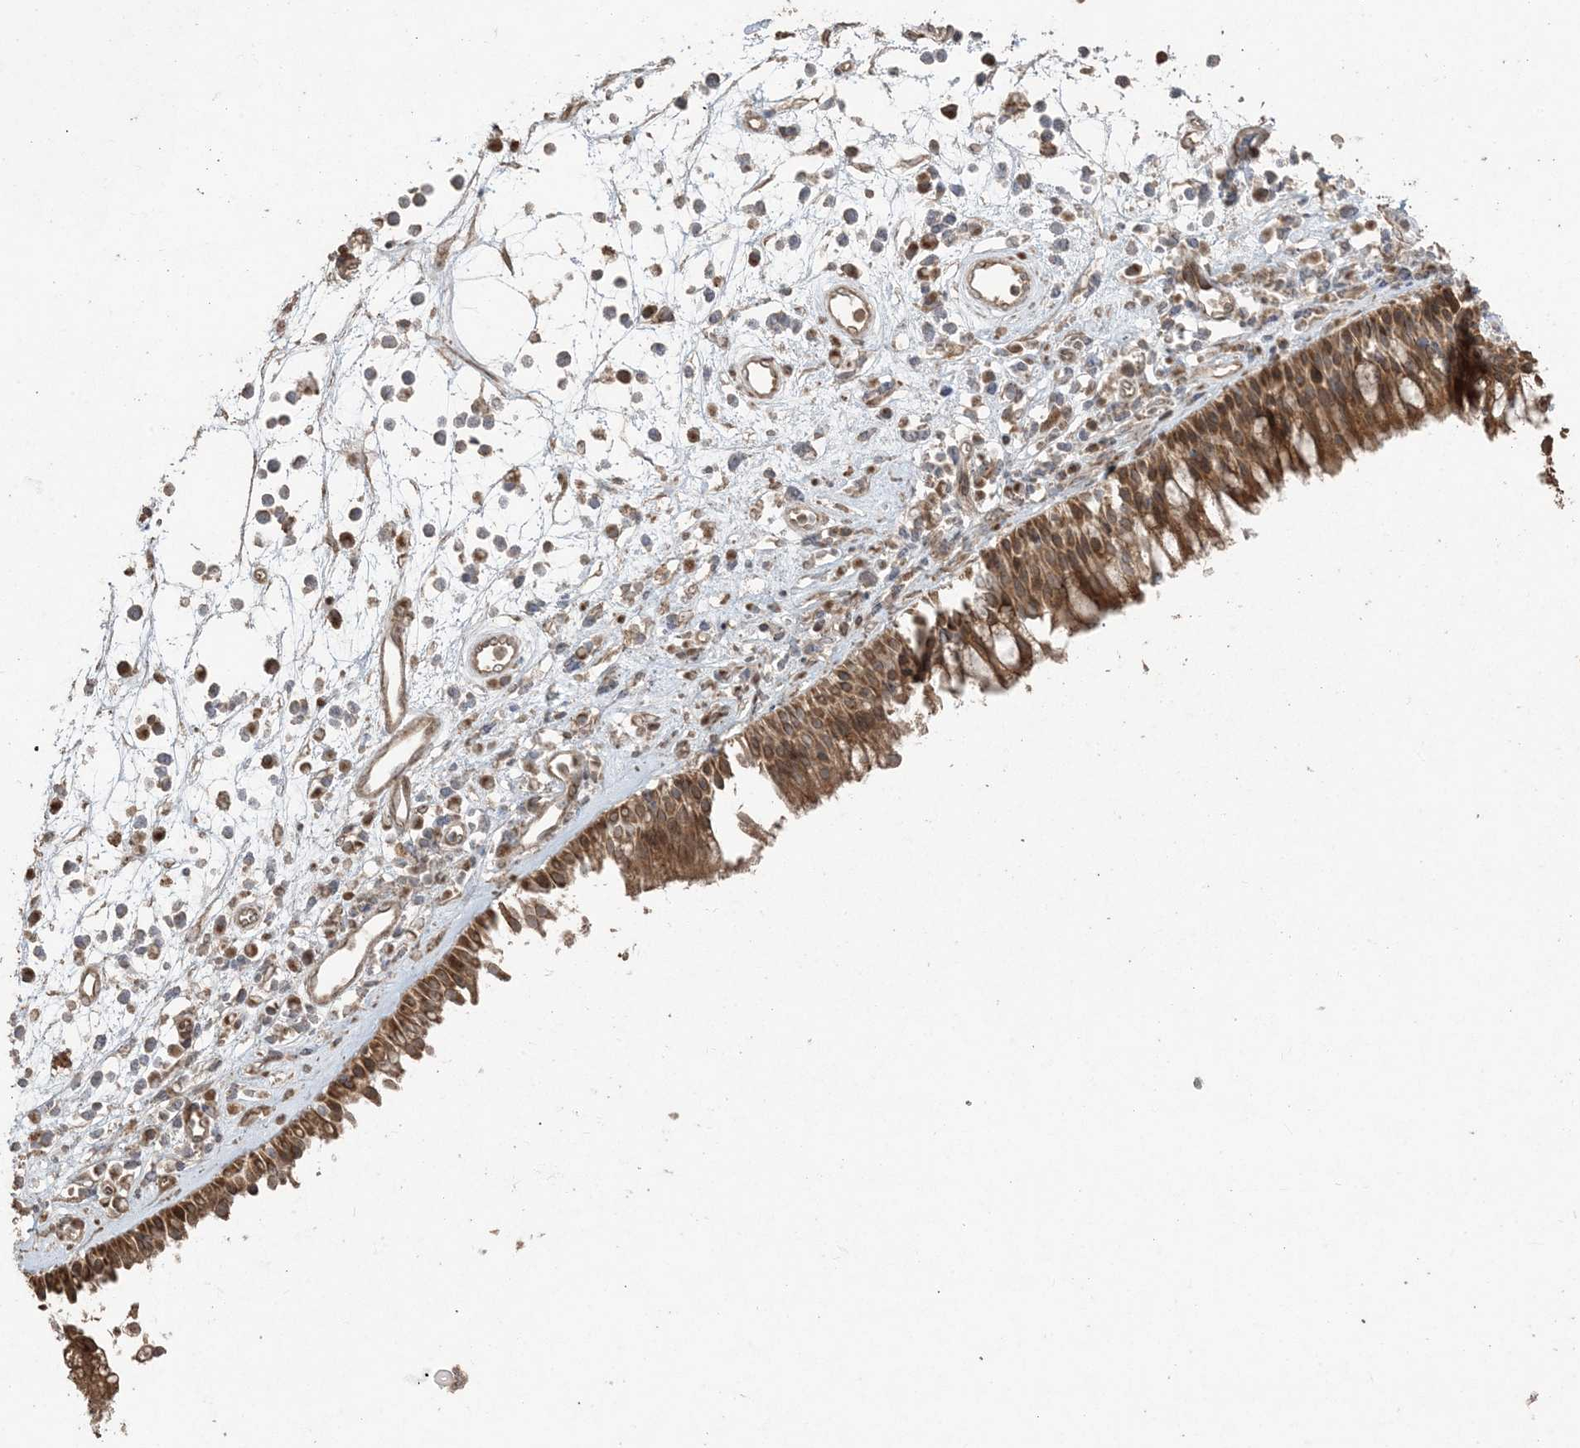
{"staining": {"intensity": "moderate", "quantity": ">75%", "location": "cytoplasmic/membranous"}, "tissue": "nasopharynx", "cell_type": "Respiratory epithelial cells", "image_type": "normal", "snomed": [{"axis": "morphology", "description": "Normal tissue, NOS"}, {"axis": "morphology", "description": "Inflammation, NOS"}, {"axis": "morphology", "description": "Malignant melanoma, Metastatic site"}, {"axis": "topography", "description": "Nasopharynx"}], "caption": "High-magnification brightfield microscopy of unremarkable nasopharynx stained with DAB (3,3'-diaminobenzidine) (brown) and counterstained with hematoxylin (blue). respiratory epithelial cells exhibit moderate cytoplasmic/membranous staining is present in approximately>75% of cells.", "gene": "DDX19B", "patient": {"sex": "male", "age": 70}}